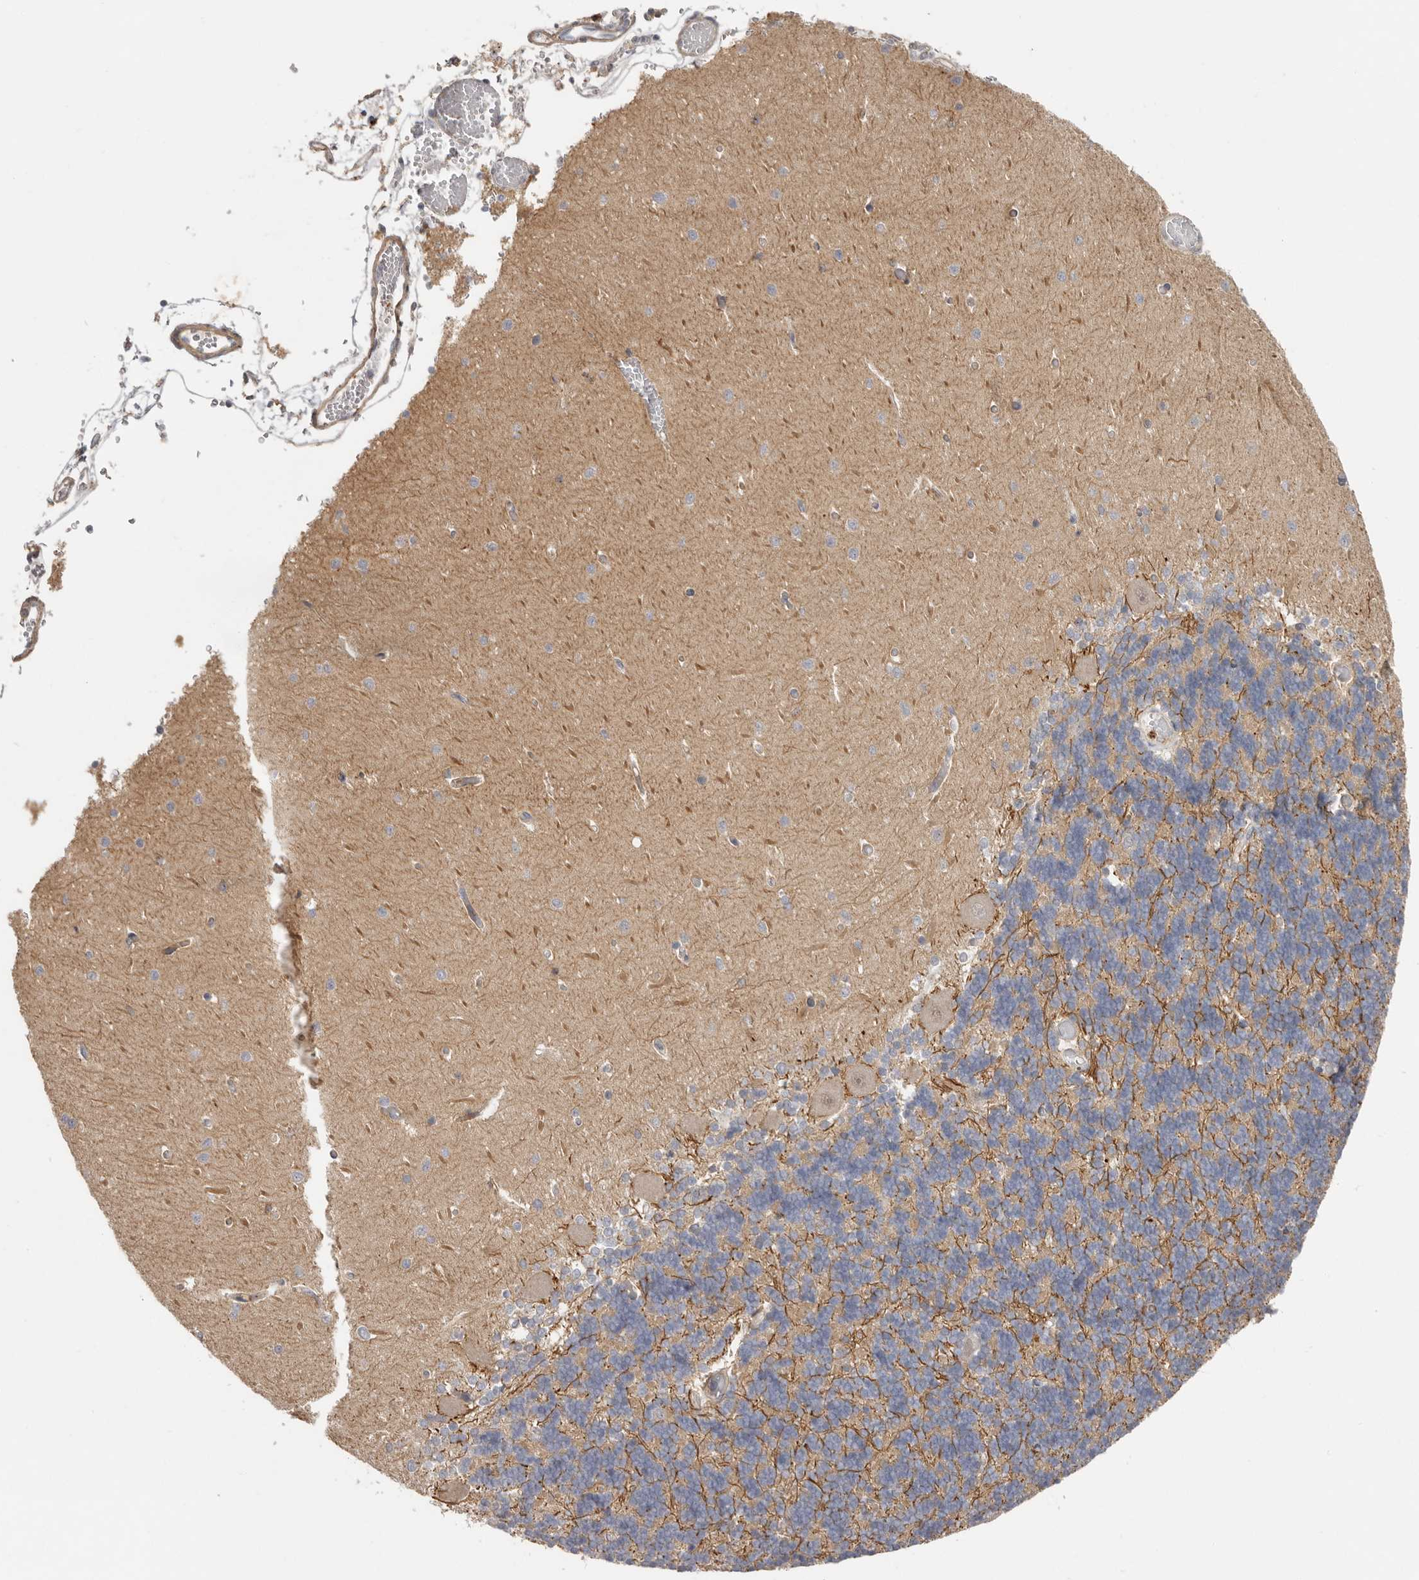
{"staining": {"intensity": "negative", "quantity": "none", "location": "none"}, "tissue": "cerebellum", "cell_type": "Cells in granular layer", "image_type": "normal", "snomed": [{"axis": "morphology", "description": "Normal tissue, NOS"}, {"axis": "topography", "description": "Cerebellum"}], "caption": "IHC photomicrograph of benign cerebellum stained for a protein (brown), which shows no staining in cells in granular layer. The staining is performed using DAB (3,3'-diaminobenzidine) brown chromogen with nuclei counter-stained in using hematoxylin.", "gene": "MSRB2", "patient": {"sex": "male", "age": 37}}